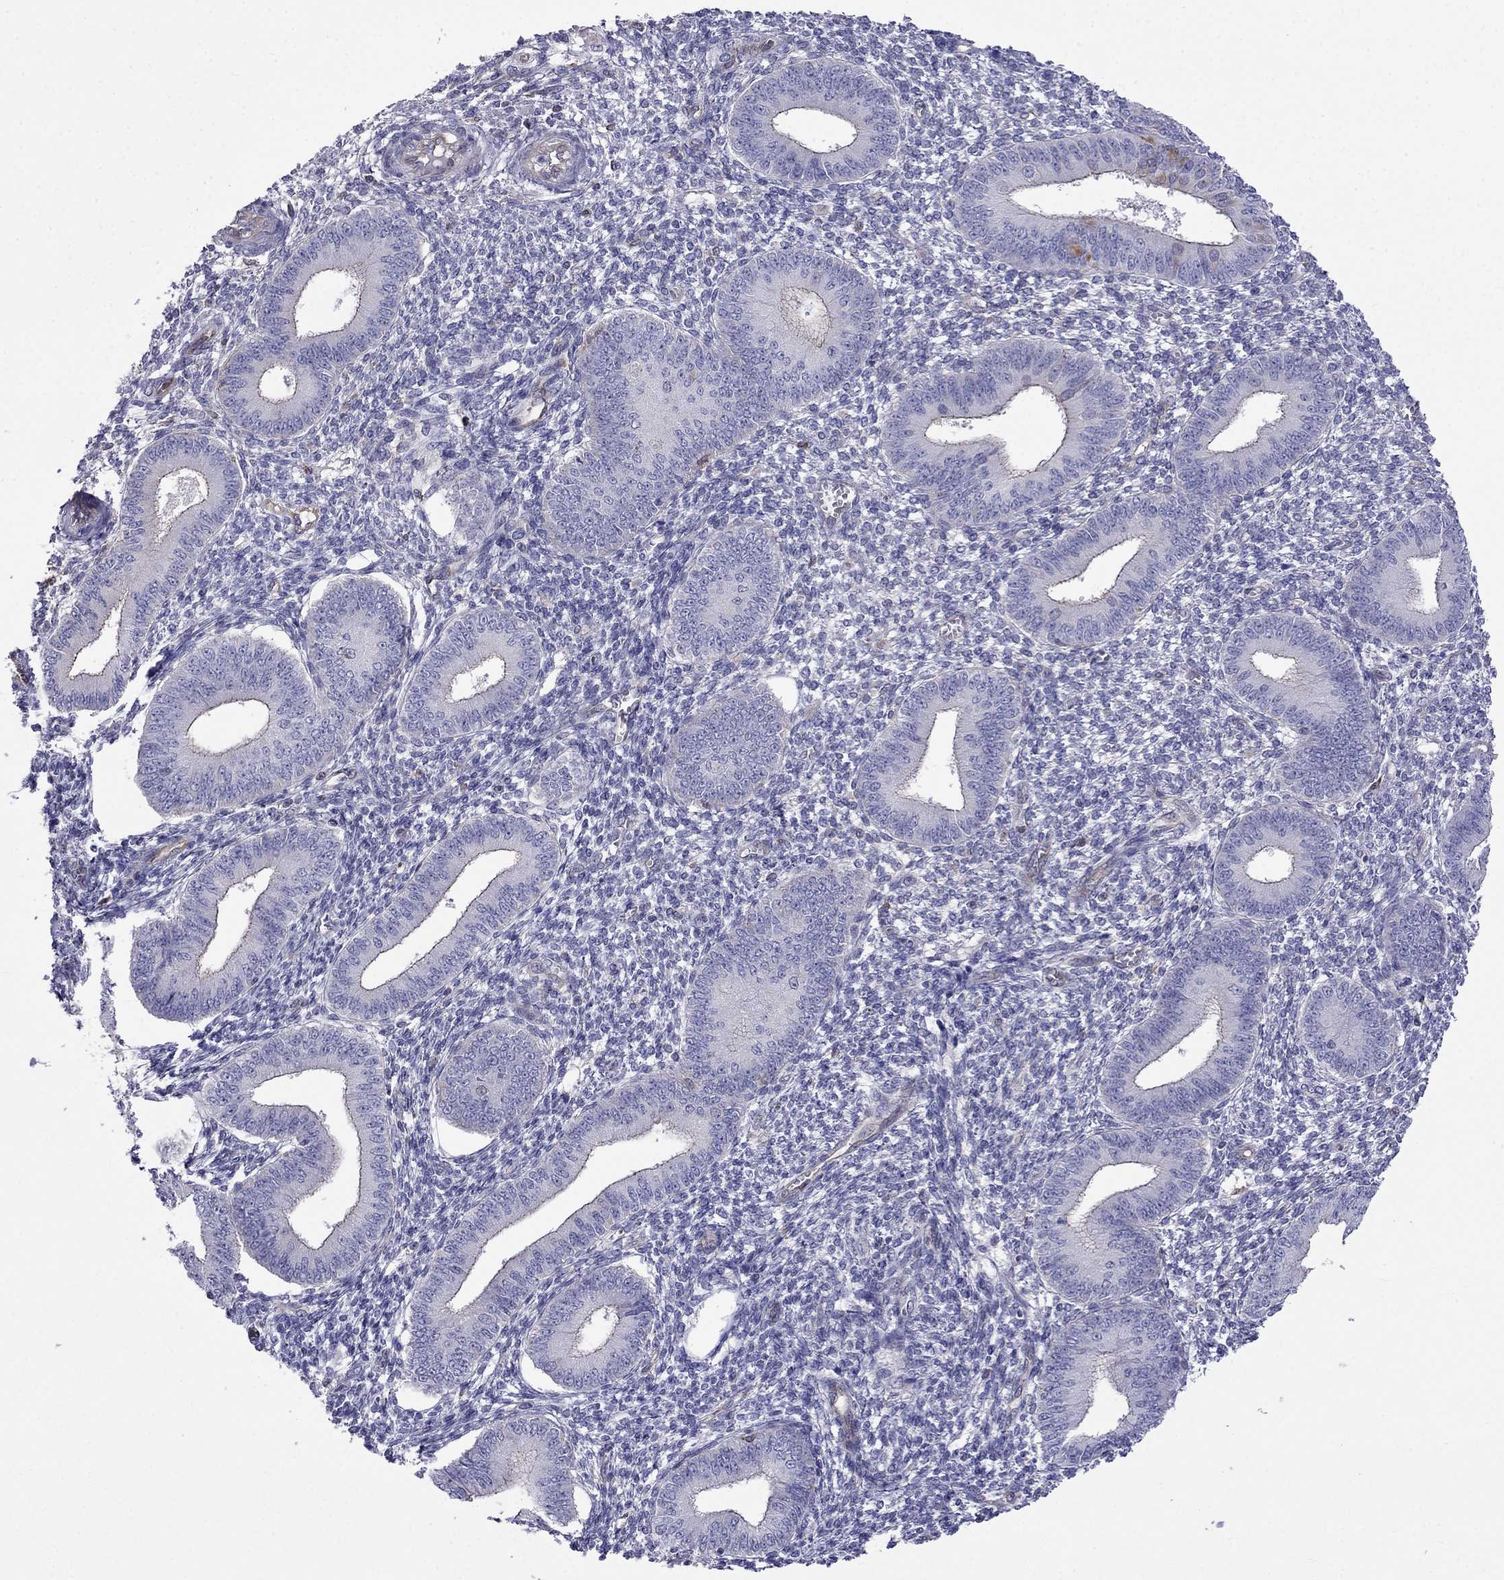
{"staining": {"intensity": "negative", "quantity": "none", "location": "none"}, "tissue": "endometrium", "cell_type": "Cells in endometrial stroma", "image_type": "normal", "snomed": [{"axis": "morphology", "description": "Normal tissue, NOS"}, {"axis": "topography", "description": "Endometrium"}], "caption": "Immunohistochemistry (IHC) of benign endometrium shows no positivity in cells in endometrial stroma.", "gene": "GNAL", "patient": {"sex": "female", "age": 42}}